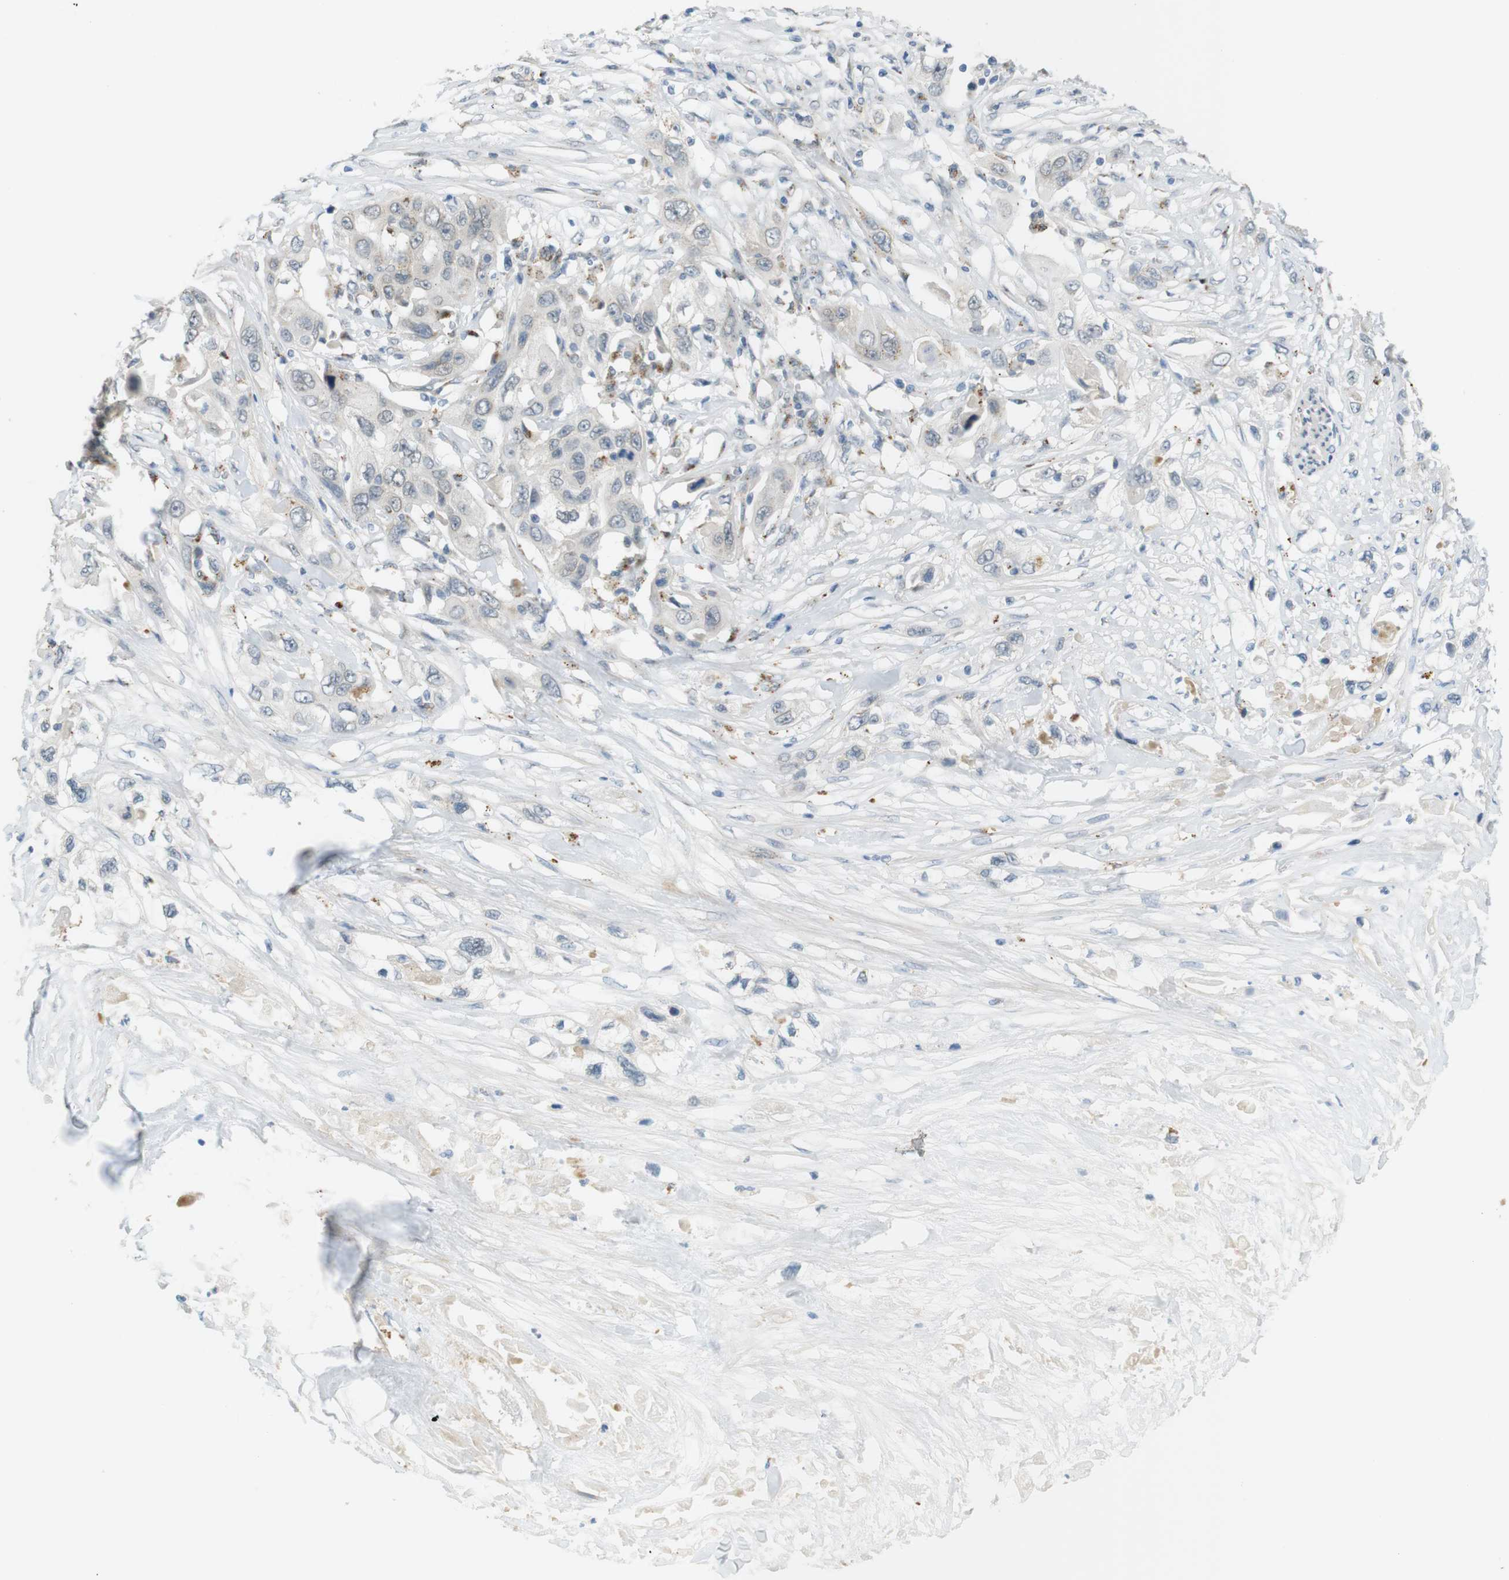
{"staining": {"intensity": "weak", "quantity": "<25%", "location": "cytoplasmic/membranous"}, "tissue": "pancreatic cancer", "cell_type": "Tumor cells", "image_type": "cancer", "snomed": [{"axis": "morphology", "description": "Adenocarcinoma, NOS"}, {"axis": "topography", "description": "Pancreas"}], "caption": "Pancreatic cancer (adenocarcinoma) was stained to show a protein in brown. There is no significant expression in tumor cells. (Immunohistochemistry, brightfield microscopy, high magnification).", "gene": "UGT8", "patient": {"sex": "female", "age": 70}}